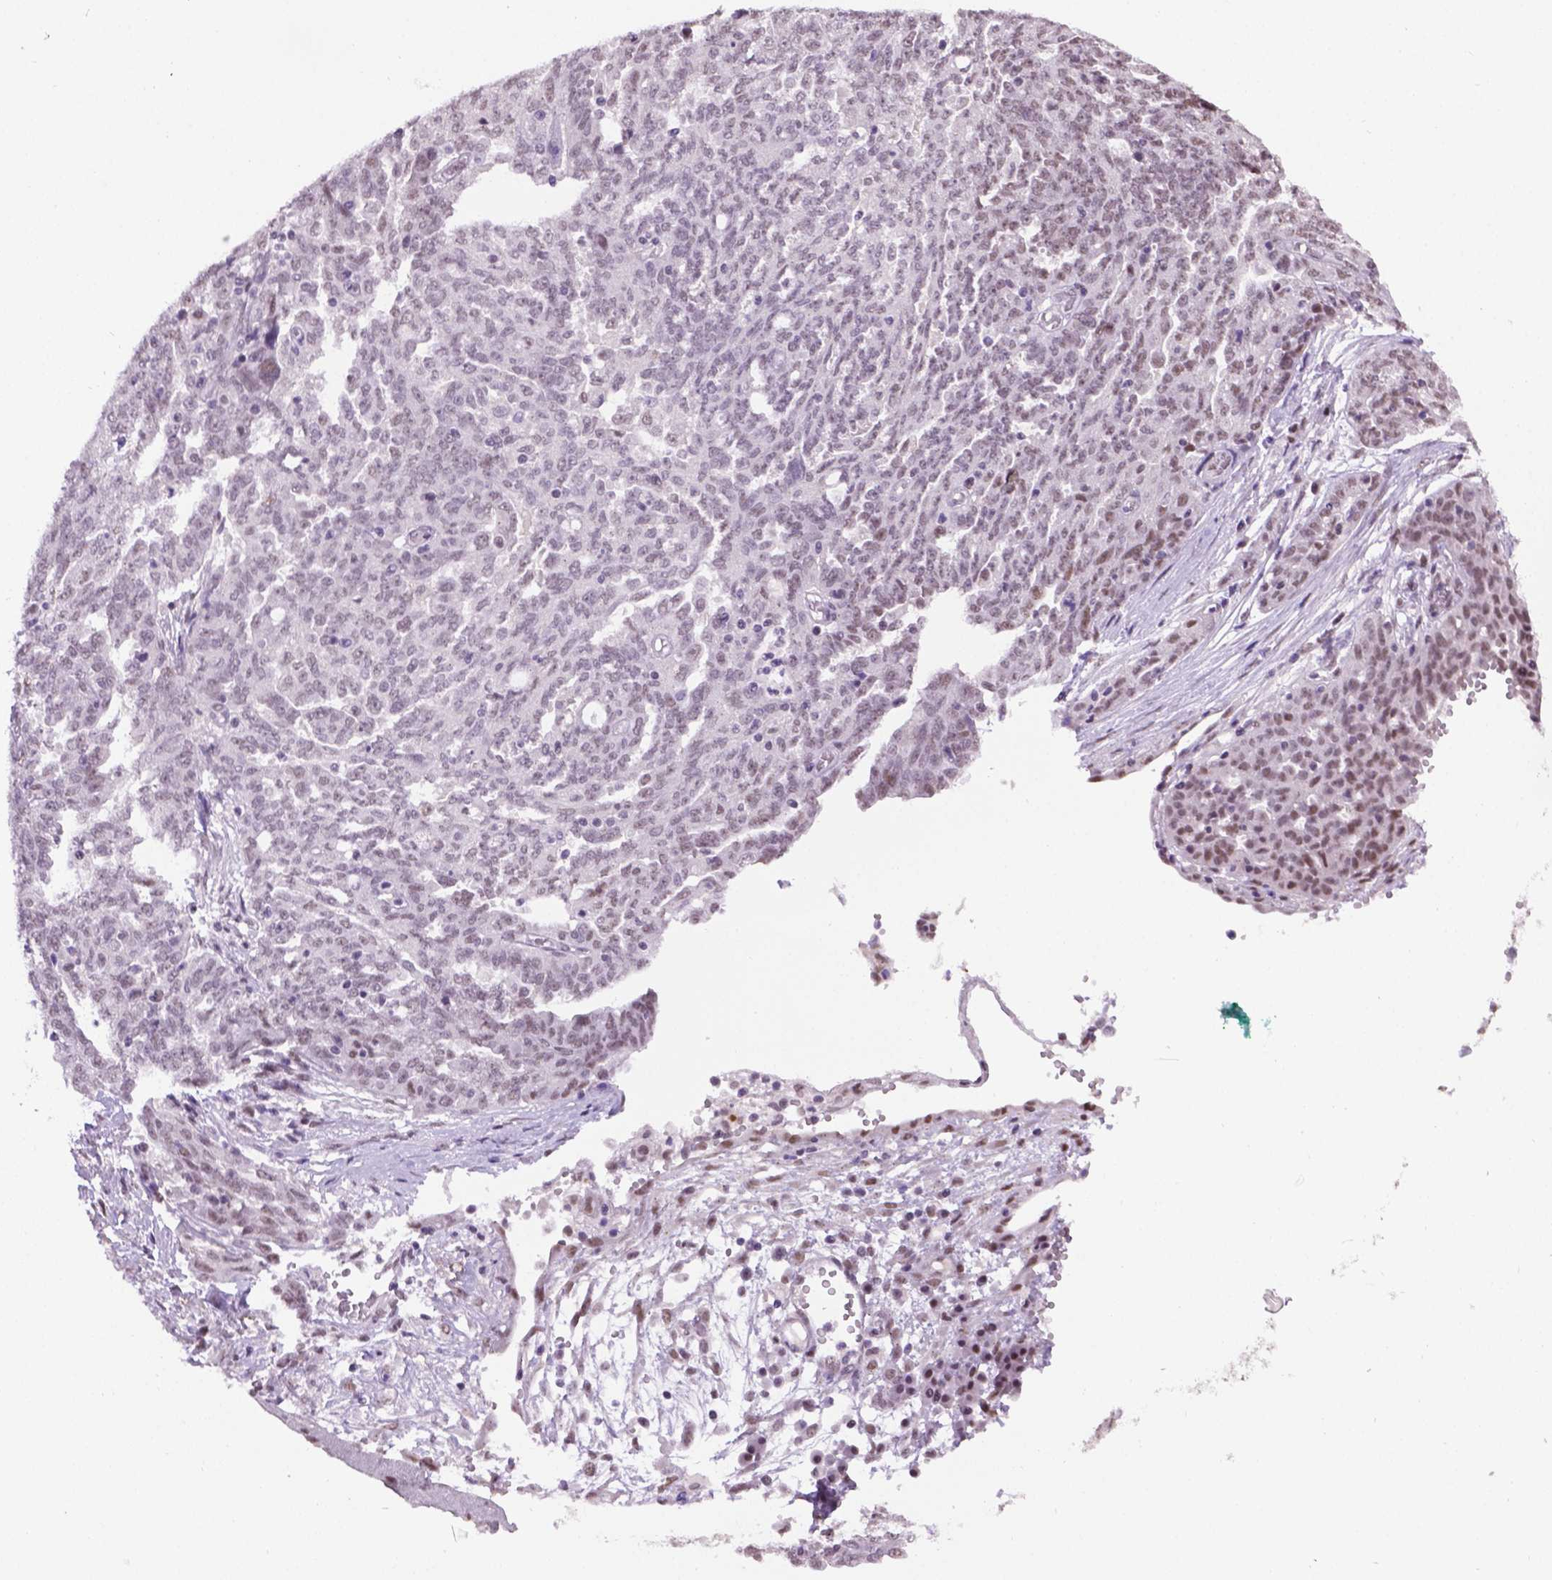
{"staining": {"intensity": "weak", "quantity": "<25%", "location": "nuclear"}, "tissue": "ovarian cancer", "cell_type": "Tumor cells", "image_type": "cancer", "snomed": [{"axis": "morphology", "description": "Cystadenocarcinoma, serous, NOS"}, {"axis": "topography", "description": "Ovary"}], "caption": "Immunohistochemistry (IHC) of serous cystadenocarcinoma (ovarian) shows no expression in tumor cells. Nuclei are stained in blue.", "gene": "ABI2", "patient": {"sex": "female", "age": 67}}